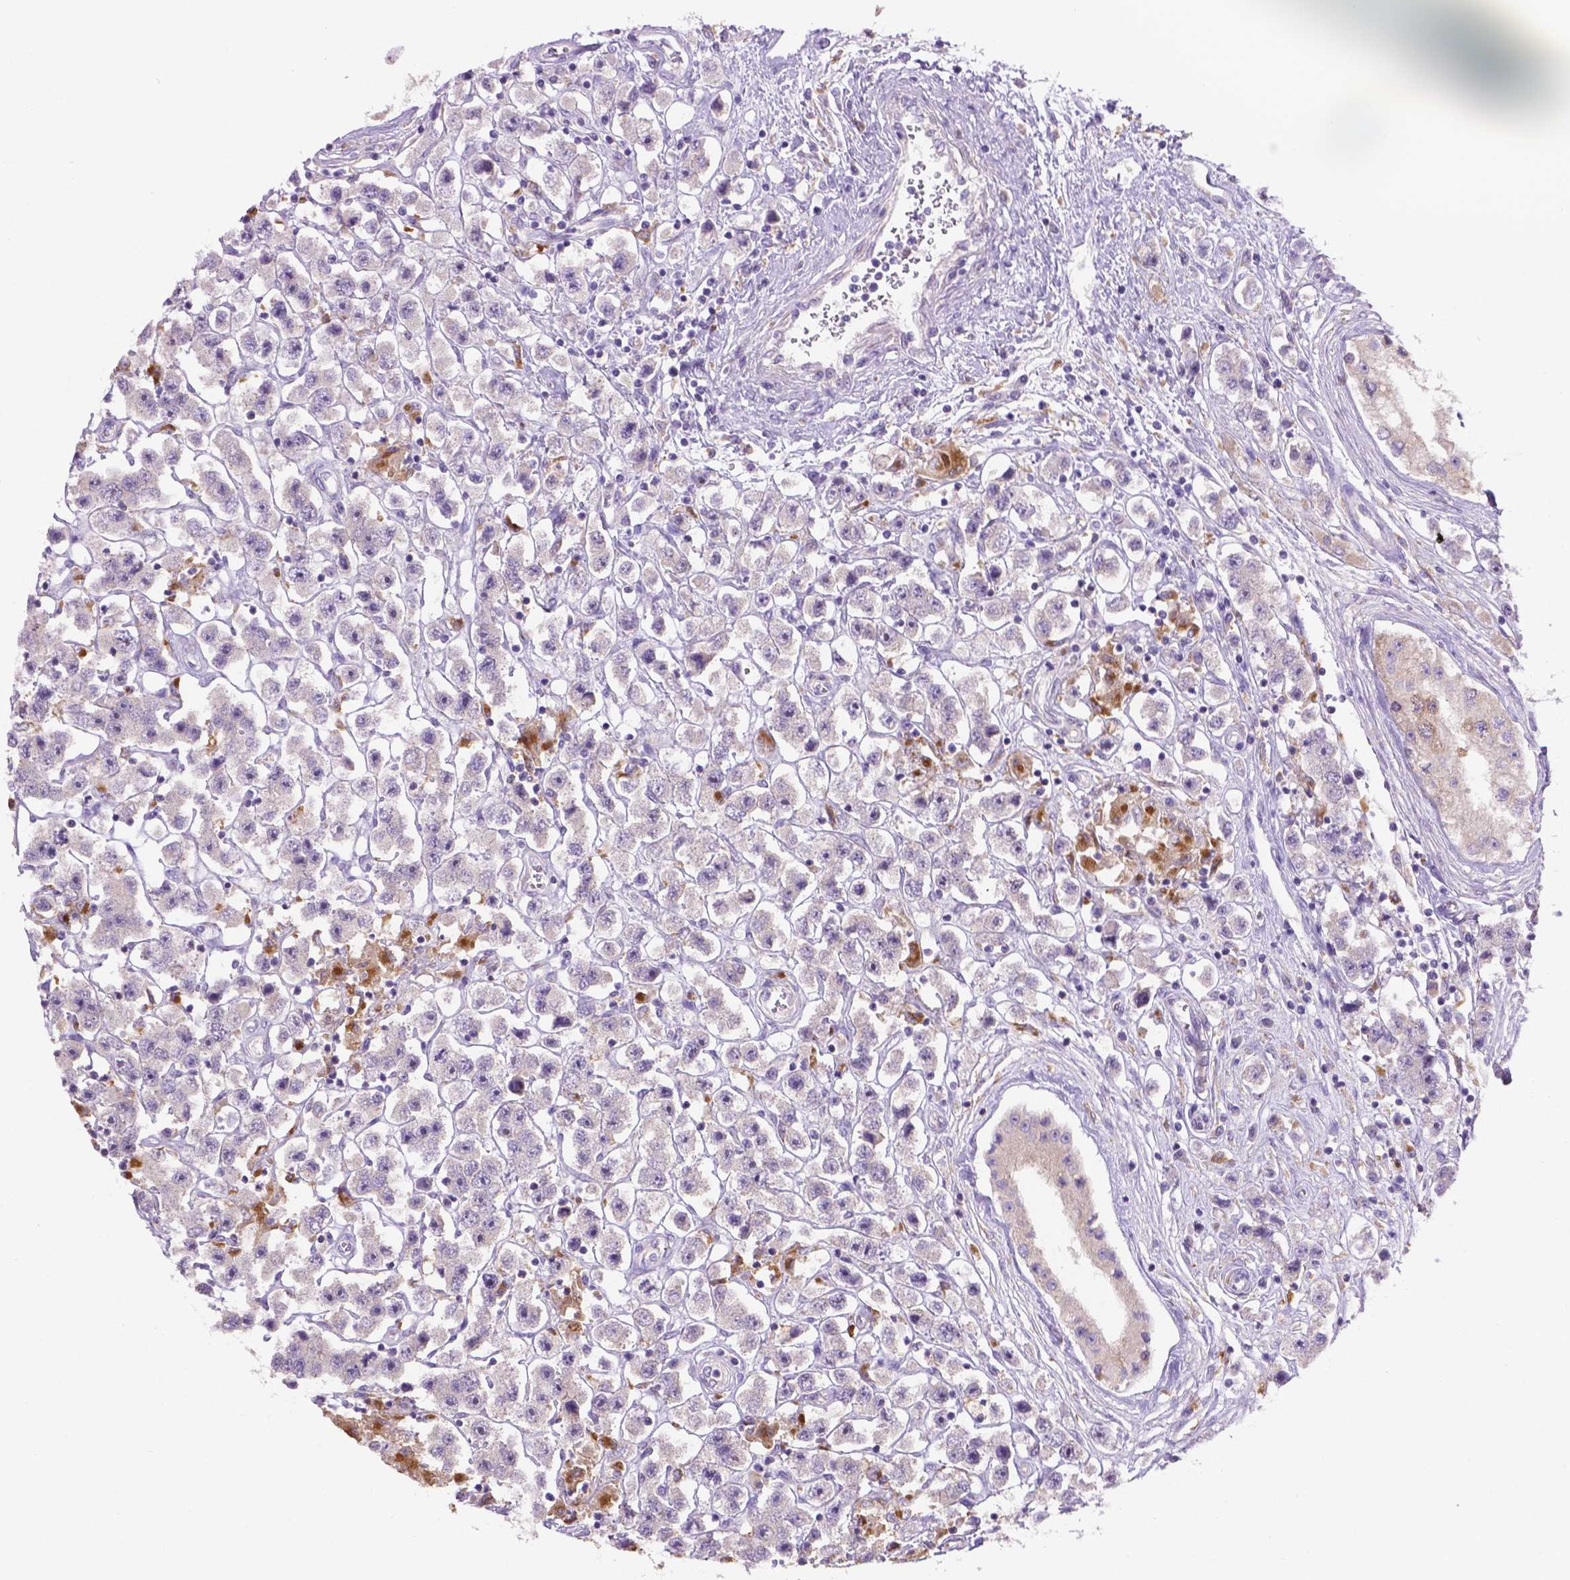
{"staining": {"intensity": "negative", "quantity": "none", "location": "none"}, "tissue": "testis cancer", "cell_type": "Tumor cells", "image_type": "cancer", "snomed": [{"axis": "morphology", "description": "Seminoma, NOS"}, {"axis": "topography", "description": "Testis"}], "caption": "The histopathology image reveals no staining of tumor cells in testis cancer.", "gene": "CDH7", "patient": {"sex": "male", "age": 45}}